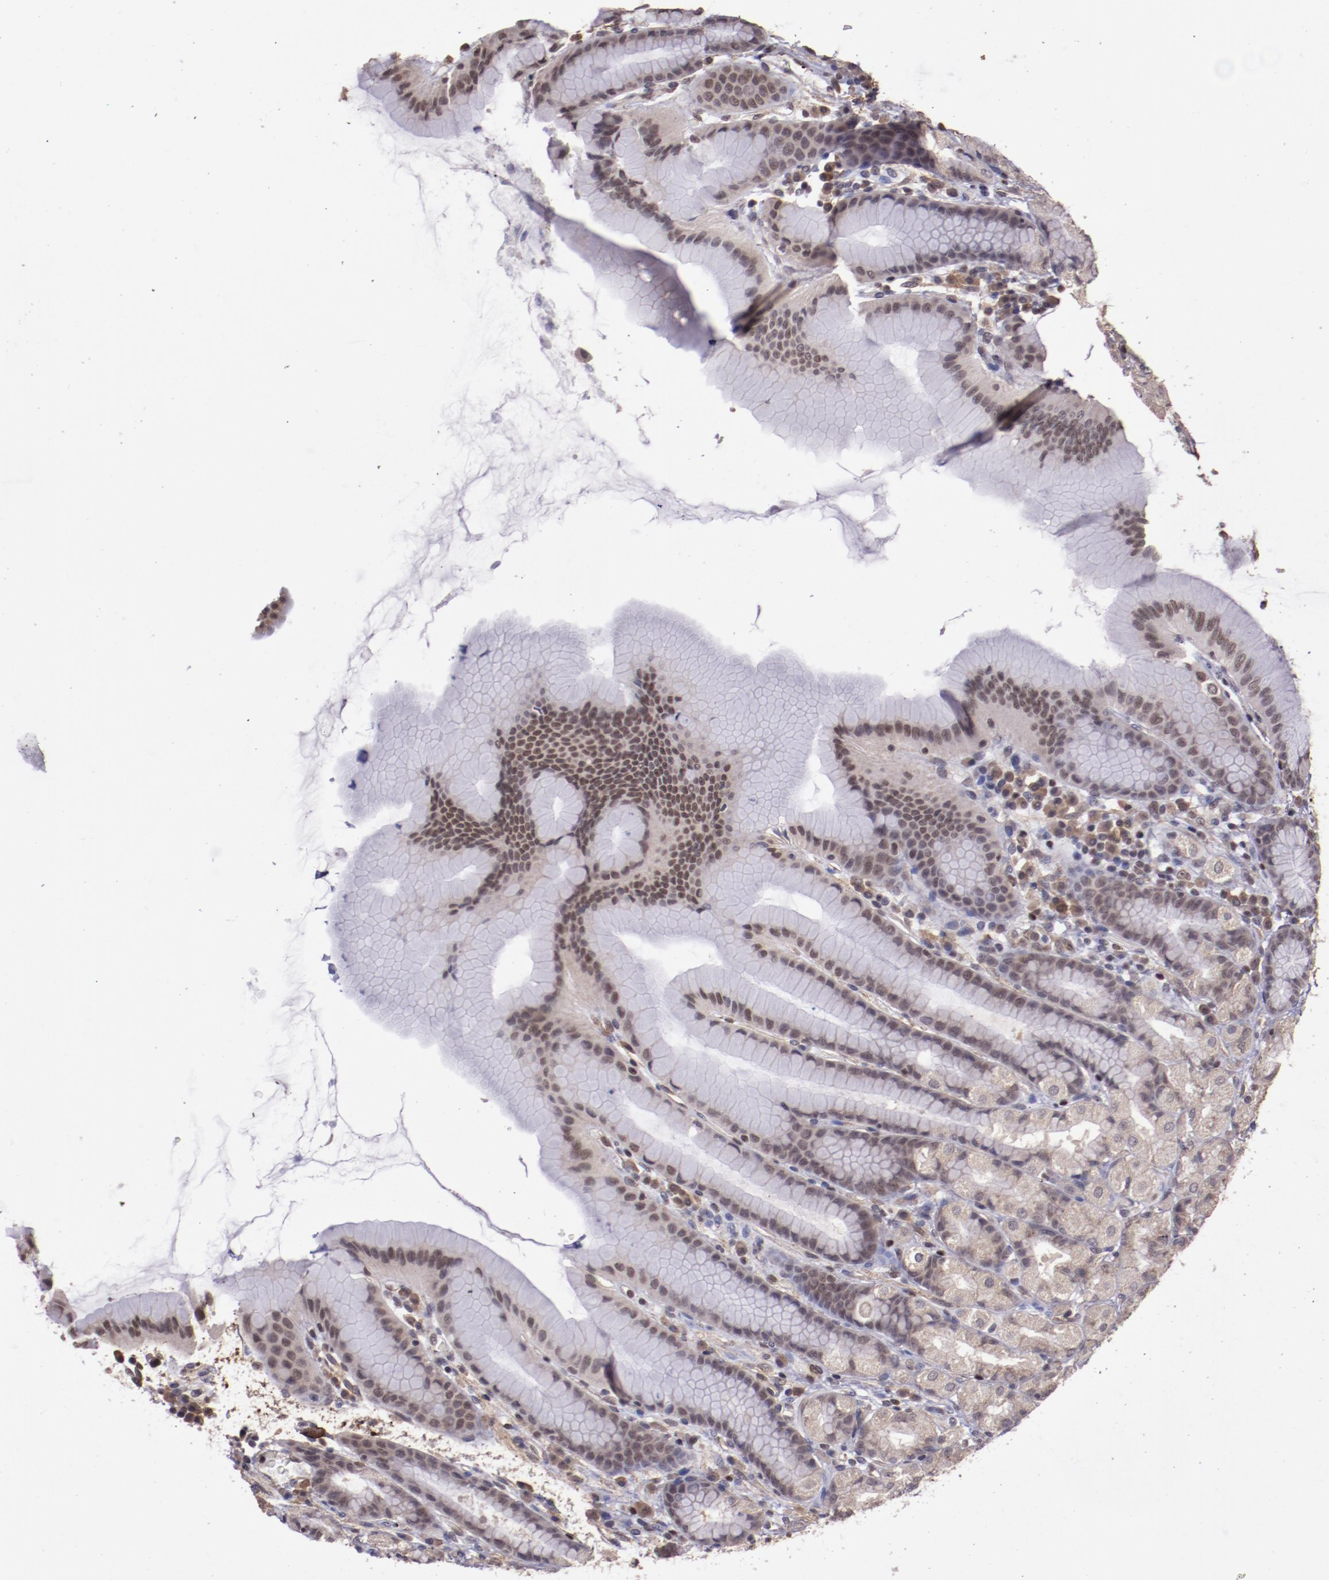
{"staining": {"intensity": "weak", "quantity": ">75%", "location": "cytoplasmic/membranous,nuclear"}, "tissue": "stomach", "cell_type": "Glandular cells", "image_type": "normal", "snomed": [{"axis": "morphology", "description": "Normal tissue, NOS"}, {"axis": "topography", "description": "Stomach, upper"}], "caption": "Weak cytoplasmic/membranous,nuclear expression is present in about >75% of glandular cells in unremarkable stomach.", "gene": "ELF1", "patient": {"sex": "male", "age": 68}}